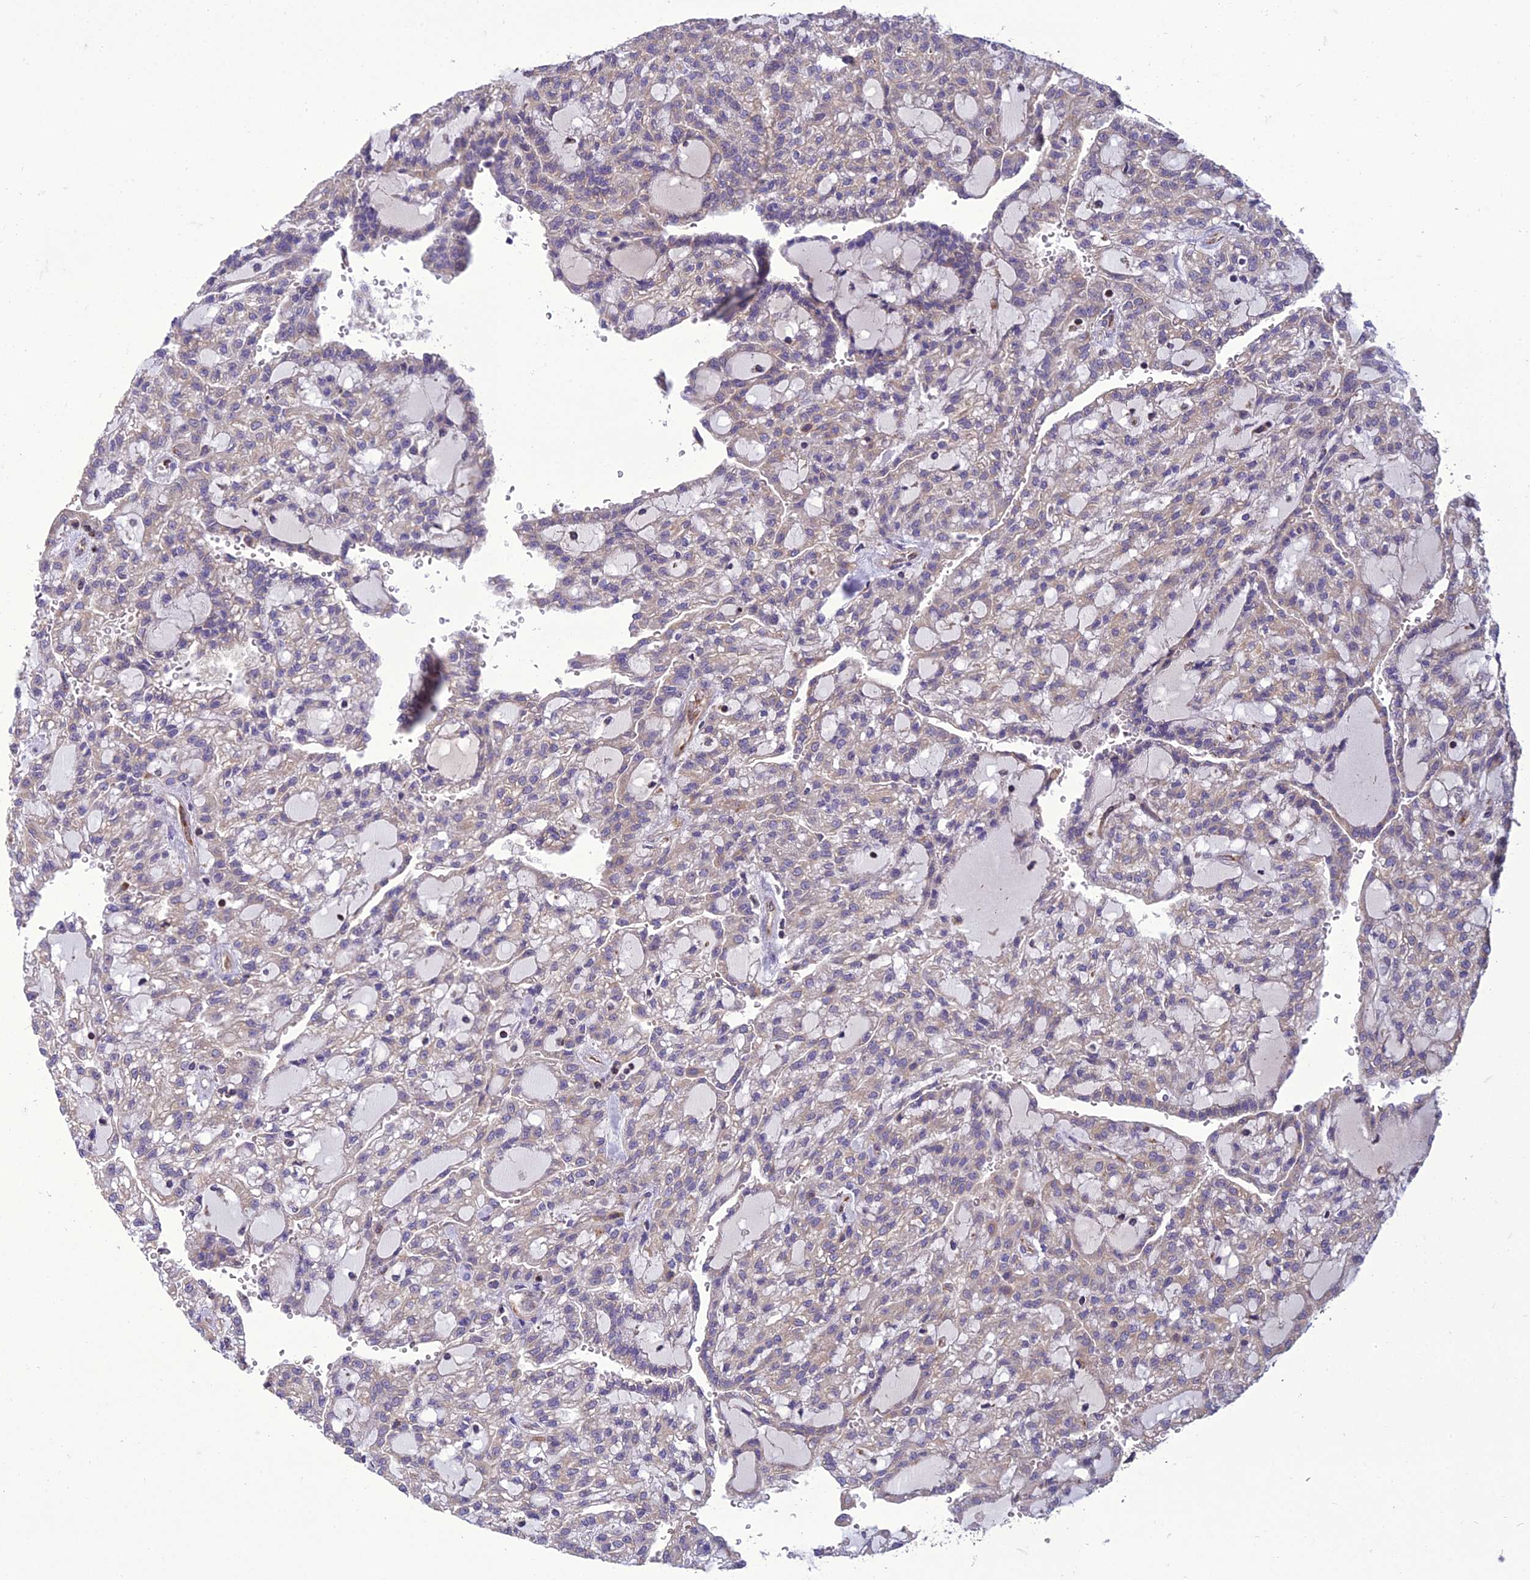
{"staining": {"intensity": "negative", "quantity": "none", "location": "none"}, "tissue": "renal cancer", "cell_type": "Tumor cells", "image_type": "cancer", "snomed": [{"axis": "morphology", "description": "Adenocarcinoma, NOS"}, {"axis": "topography", "description": "Kidney"}], "caption": "Protein analysis of renal adenocarcinoma demonstrates no significant positivity in tumor cells.", "gene": "GIMAP1", "patient": {"sex": "male", "age": 63}}